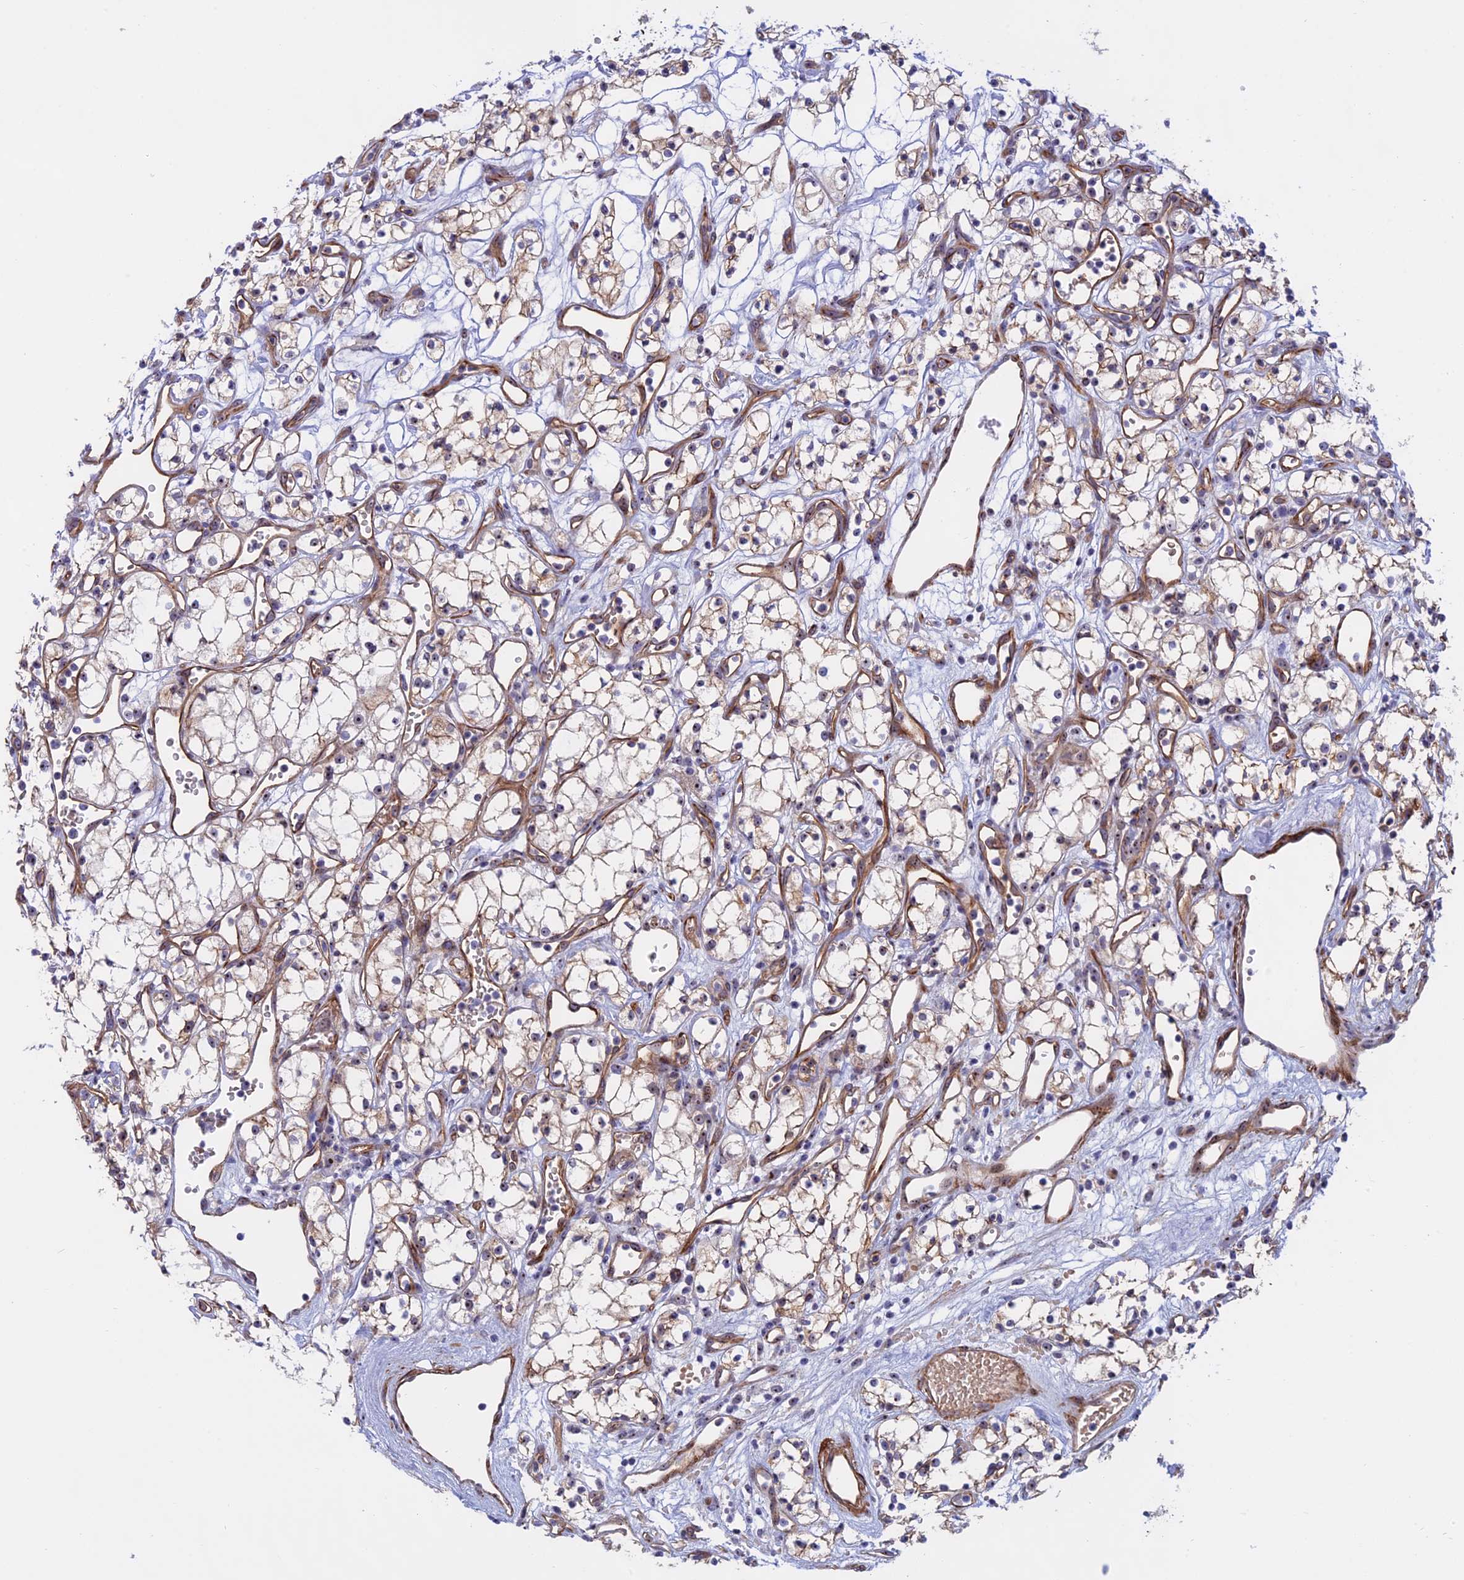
{"staining": {"intensity": "weak", "quantity": "25%-75%", "location": "cytoplasmic/membranous"}, "tissue": "renal cancer", "cell_type": "Tumor cells", "image_type": "cancer", "snomed": [{"axis": "morphology", "description": "Adenocarcinoma, NOS"}, {"axis": "topography", "description": "Kidney"}], "caption": "A high-resolution histopathology image shows IHC staining of renal adenocarcinoma, which shows weak cytoplasmic/membranous positivity in about 25%-75% of tumor cells. Immunohistochemistry (ihc) stains the protein of interest in brown and the nuclei are stained blue.", "gene": "DBNDD1", "patient": {"sex": "male", "age": 59}}